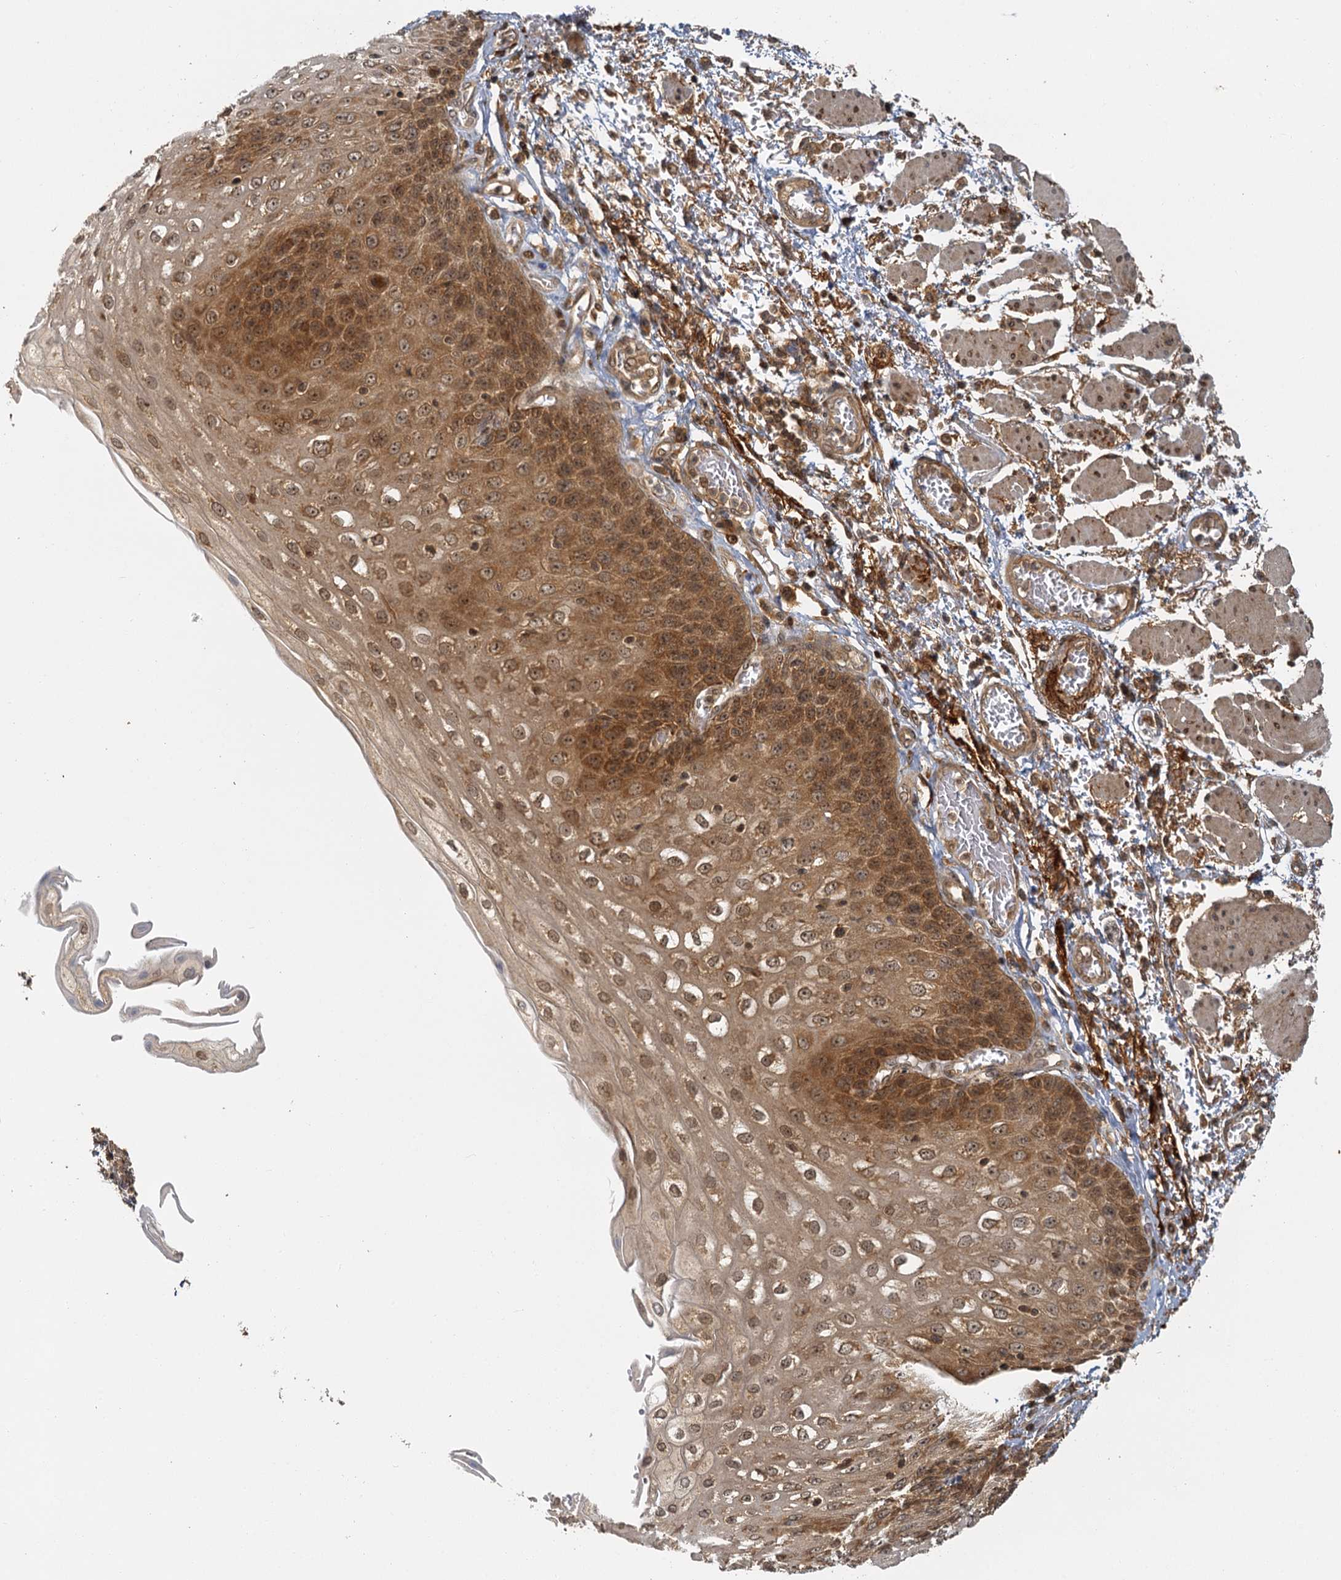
{"staining": {"intensity": "moderate", "quantity": ">75%", "location": "cytoplasmic/membranous,nuclear"}, "tissue": "esophagus", "cell_type": "Squamous epithelial cells", "image_type": "normal", "snomed": [{"axis": "morphology", "description": "Normal tissue, NOS"}, {"axis": "topography", "description": "Esophagus"}], "caption": "A high-resolution micrograph shows immunohistochemistry staining of normal esophagus, which shows moderate cytoplasmic/membranous,nuclear positivity in about >75% of squamous epithelial cells.", "gene": "ZNF549", "patient": {"sex": "male", "age": 81}}